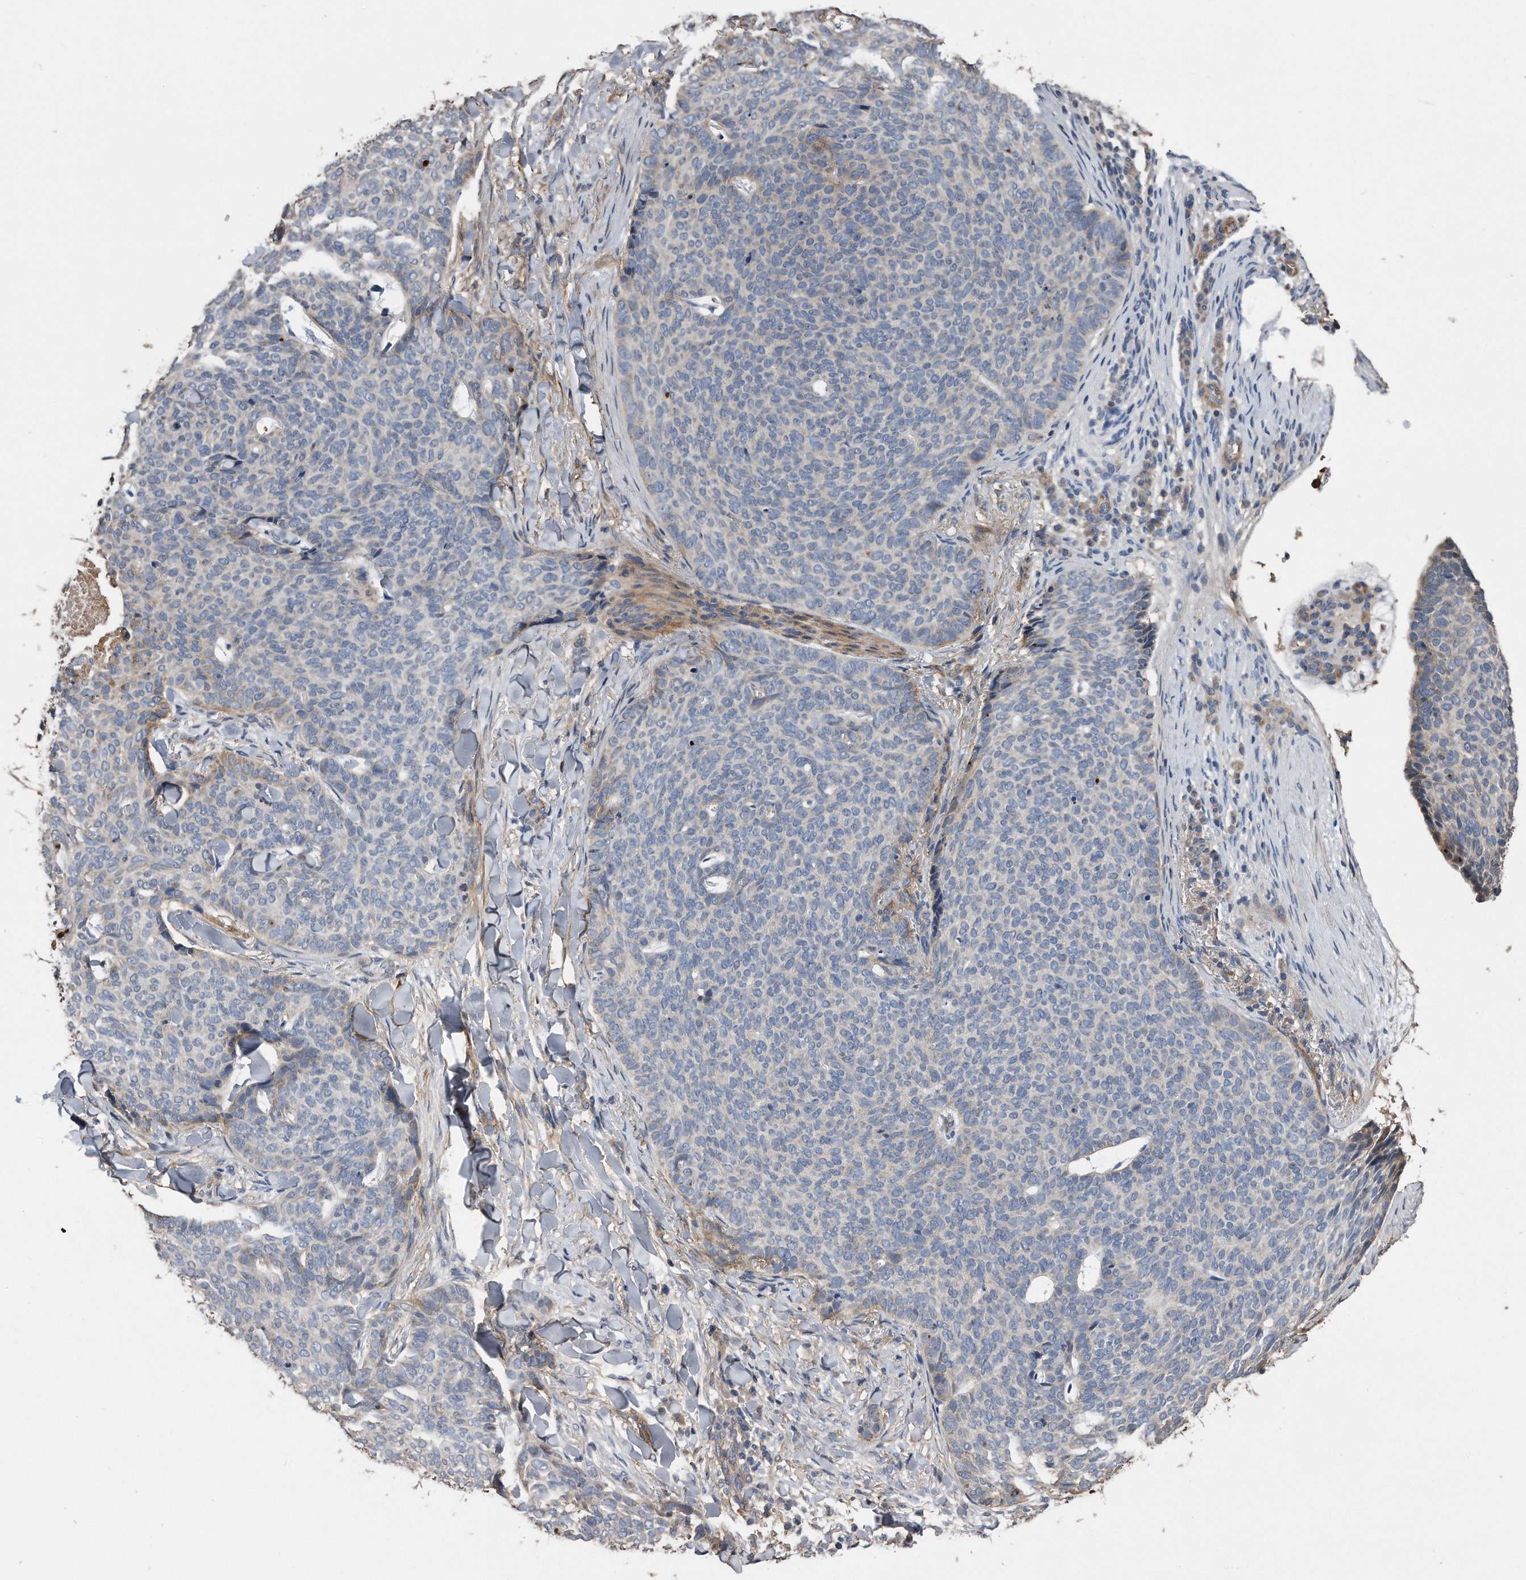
{"staining": {"intensity": "weak", "quantity": "<25%", "location": "cytoplasmic/membranous"}, "tissue": "skin cancer", "cell_type": "Tumor cells", "image_type": "cancer", "snomed": [{"axis": "morphology", "description": "Normal tissue, NOS"}, {"axis": "morphology", "description": "Basal cell carcinoma"}, {"axis": "topography", "description": "Skin"}], "caption": "The image shows no significant positivity in tumor cells of skin cancer (basal cell carcinoma).", "gene": "KCND3", "patient": {"sex": "male", "age": 50}}